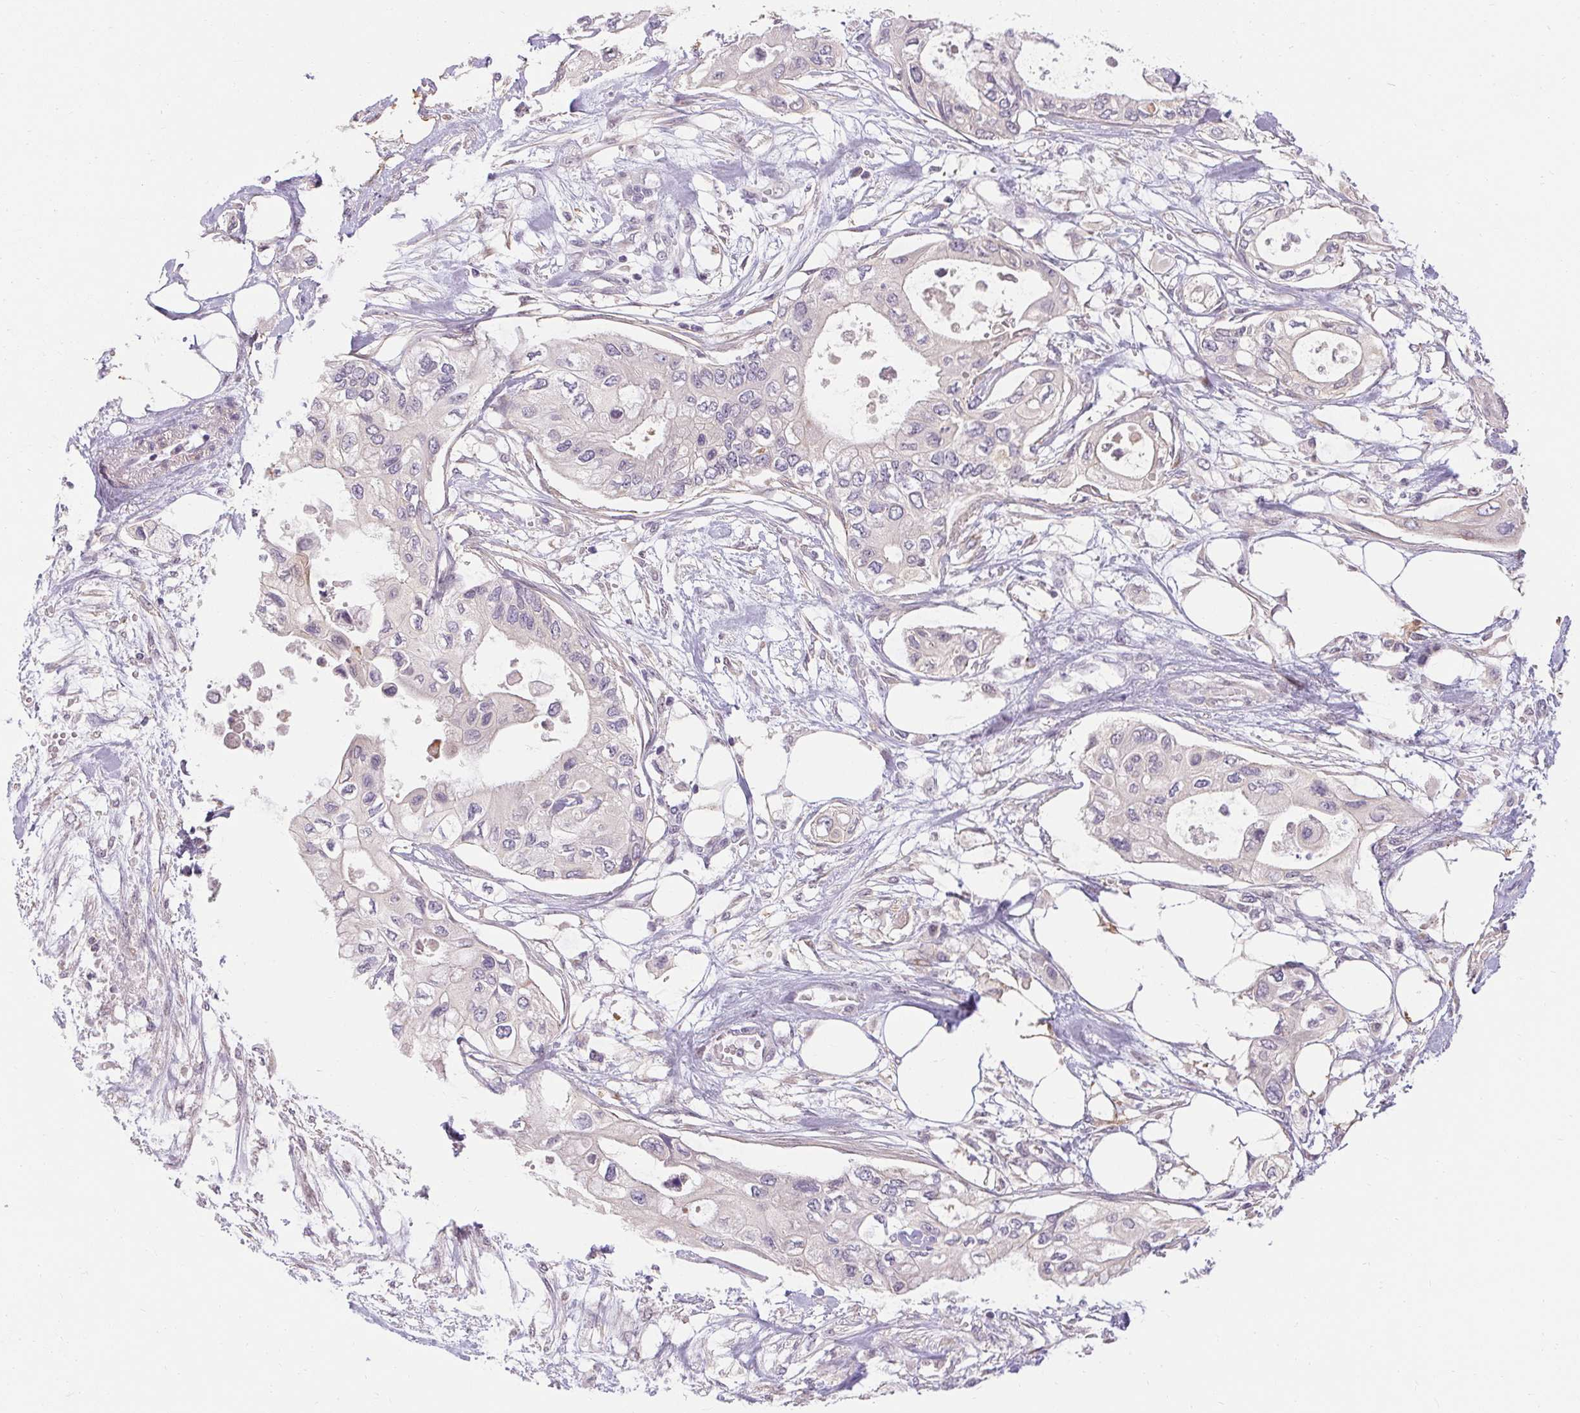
{"staining": {"intensity": "negative", "quantity": "none", "location": "none"}, "tissue": "pancreatic cancer", "cell_type": "Tumor cells", "image_type": "cancer", "snomed": [{"axis": "morphology", "description": "Adenocarcinoma, NOS"}, {"axis": "topography", "description": "Pancreas"}], "caption": "Photomicrograph shows no protein positivity in tumor cells of pancreatic cancer (adenocarcinoma) tissue. (DAB (3,3'-diaminobenzidine) immunohistochemistry (IHC), high magnification).", "gene": "TMEM52B", "patient": {"sex": "female", "age": 63}}